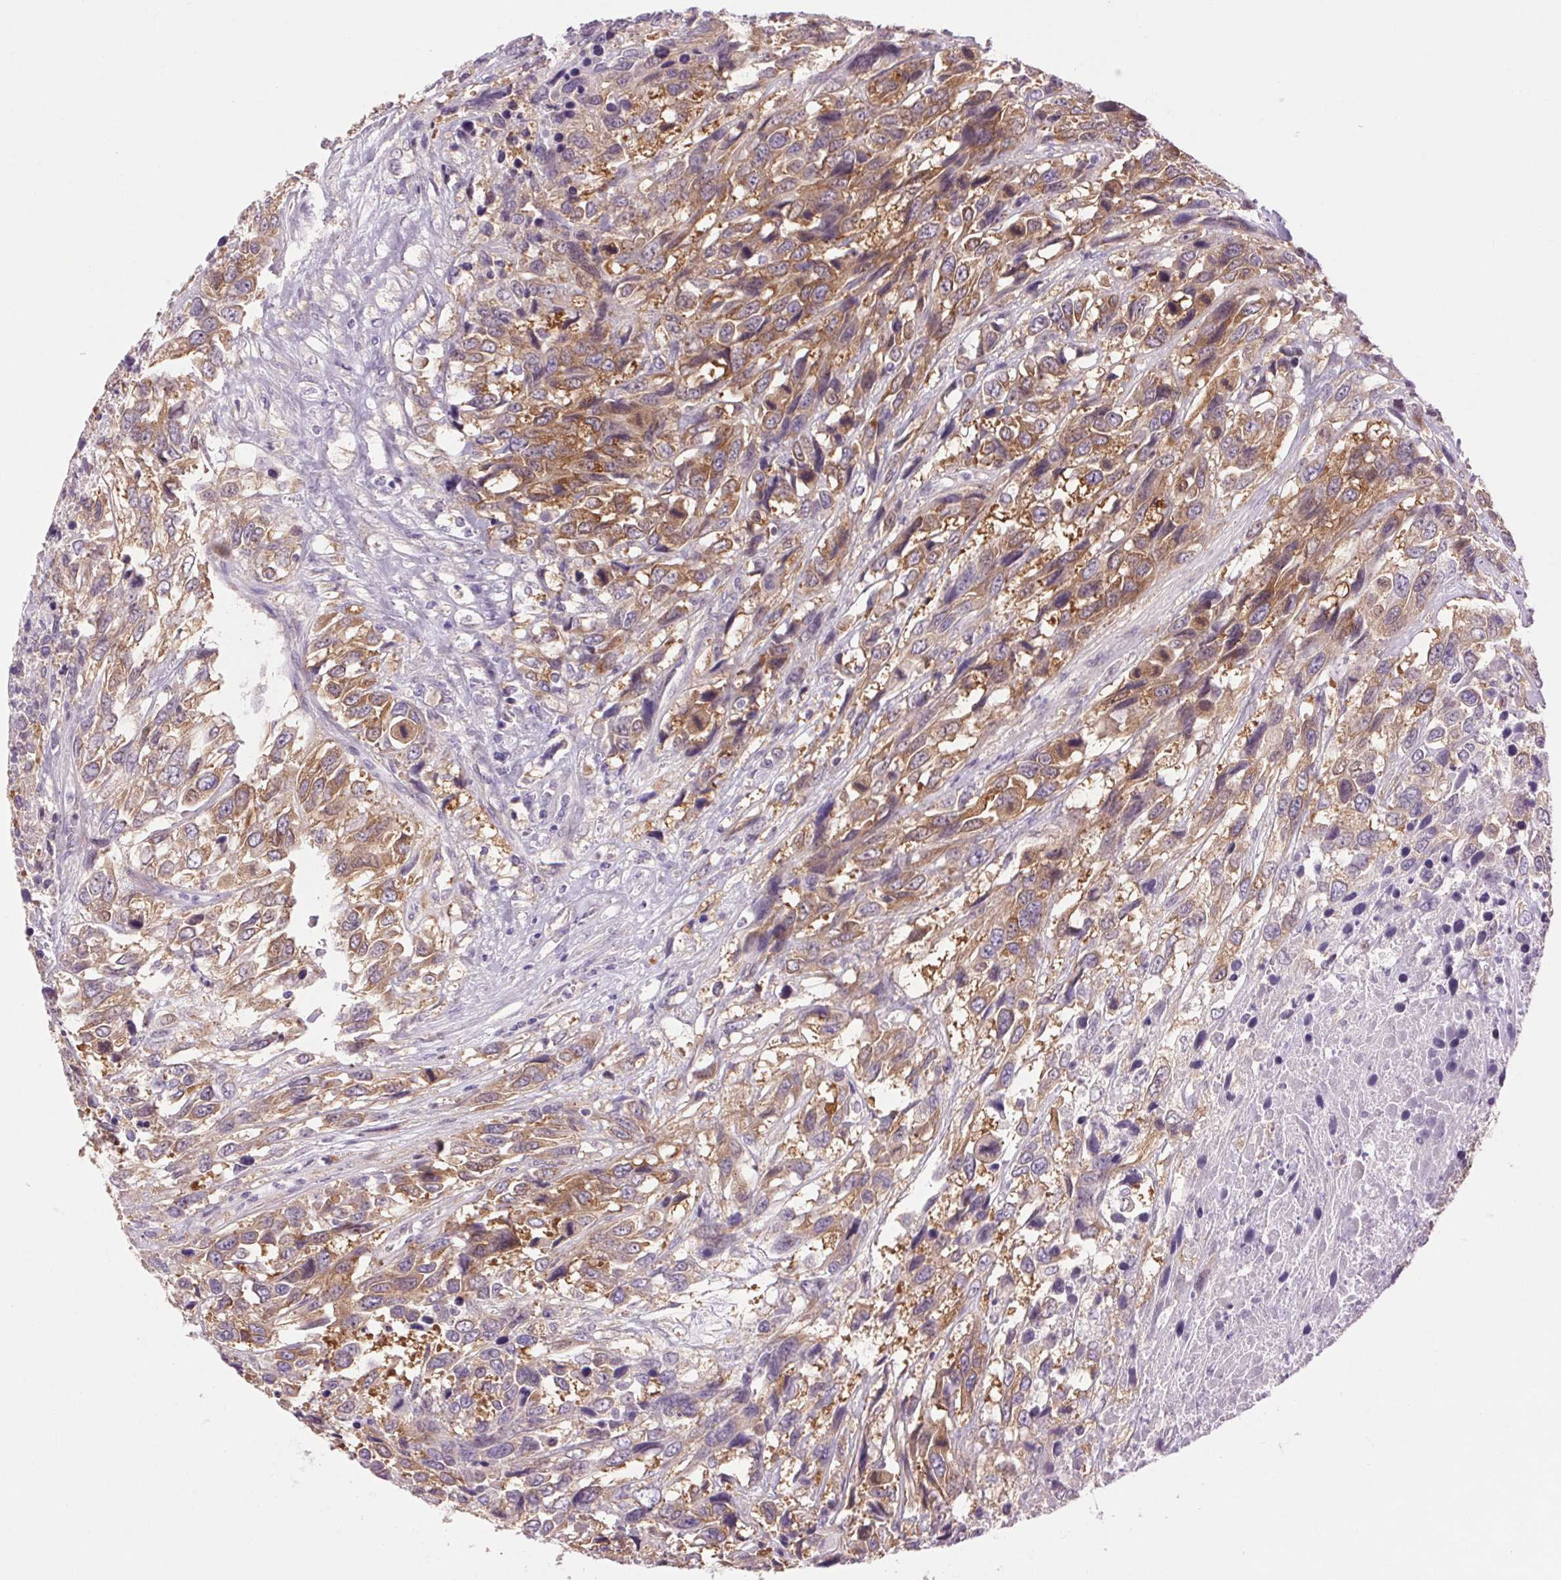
{"staining": {"intensity": "moderate", "quantity": ">75%", "location": "cytoplasmic/membranous"}, "tissue": "urothelial cancer", "cell_type": "Tumor cells", "image_type": "cancer", "snomed": [{"axis": "morphology", "description": "Urothelial carcinoma, High grade"}, {"axis": "topography", "description": "Urinary bladder"}], "caption": "Immunohistochemical staining of urothelial cancer displays medium levels of moderate cytoplasmic/membranous expression in about >75% of tumor cells.", "gene": "SOWAHC", "patient": {"sex": "female", "age": 70}}